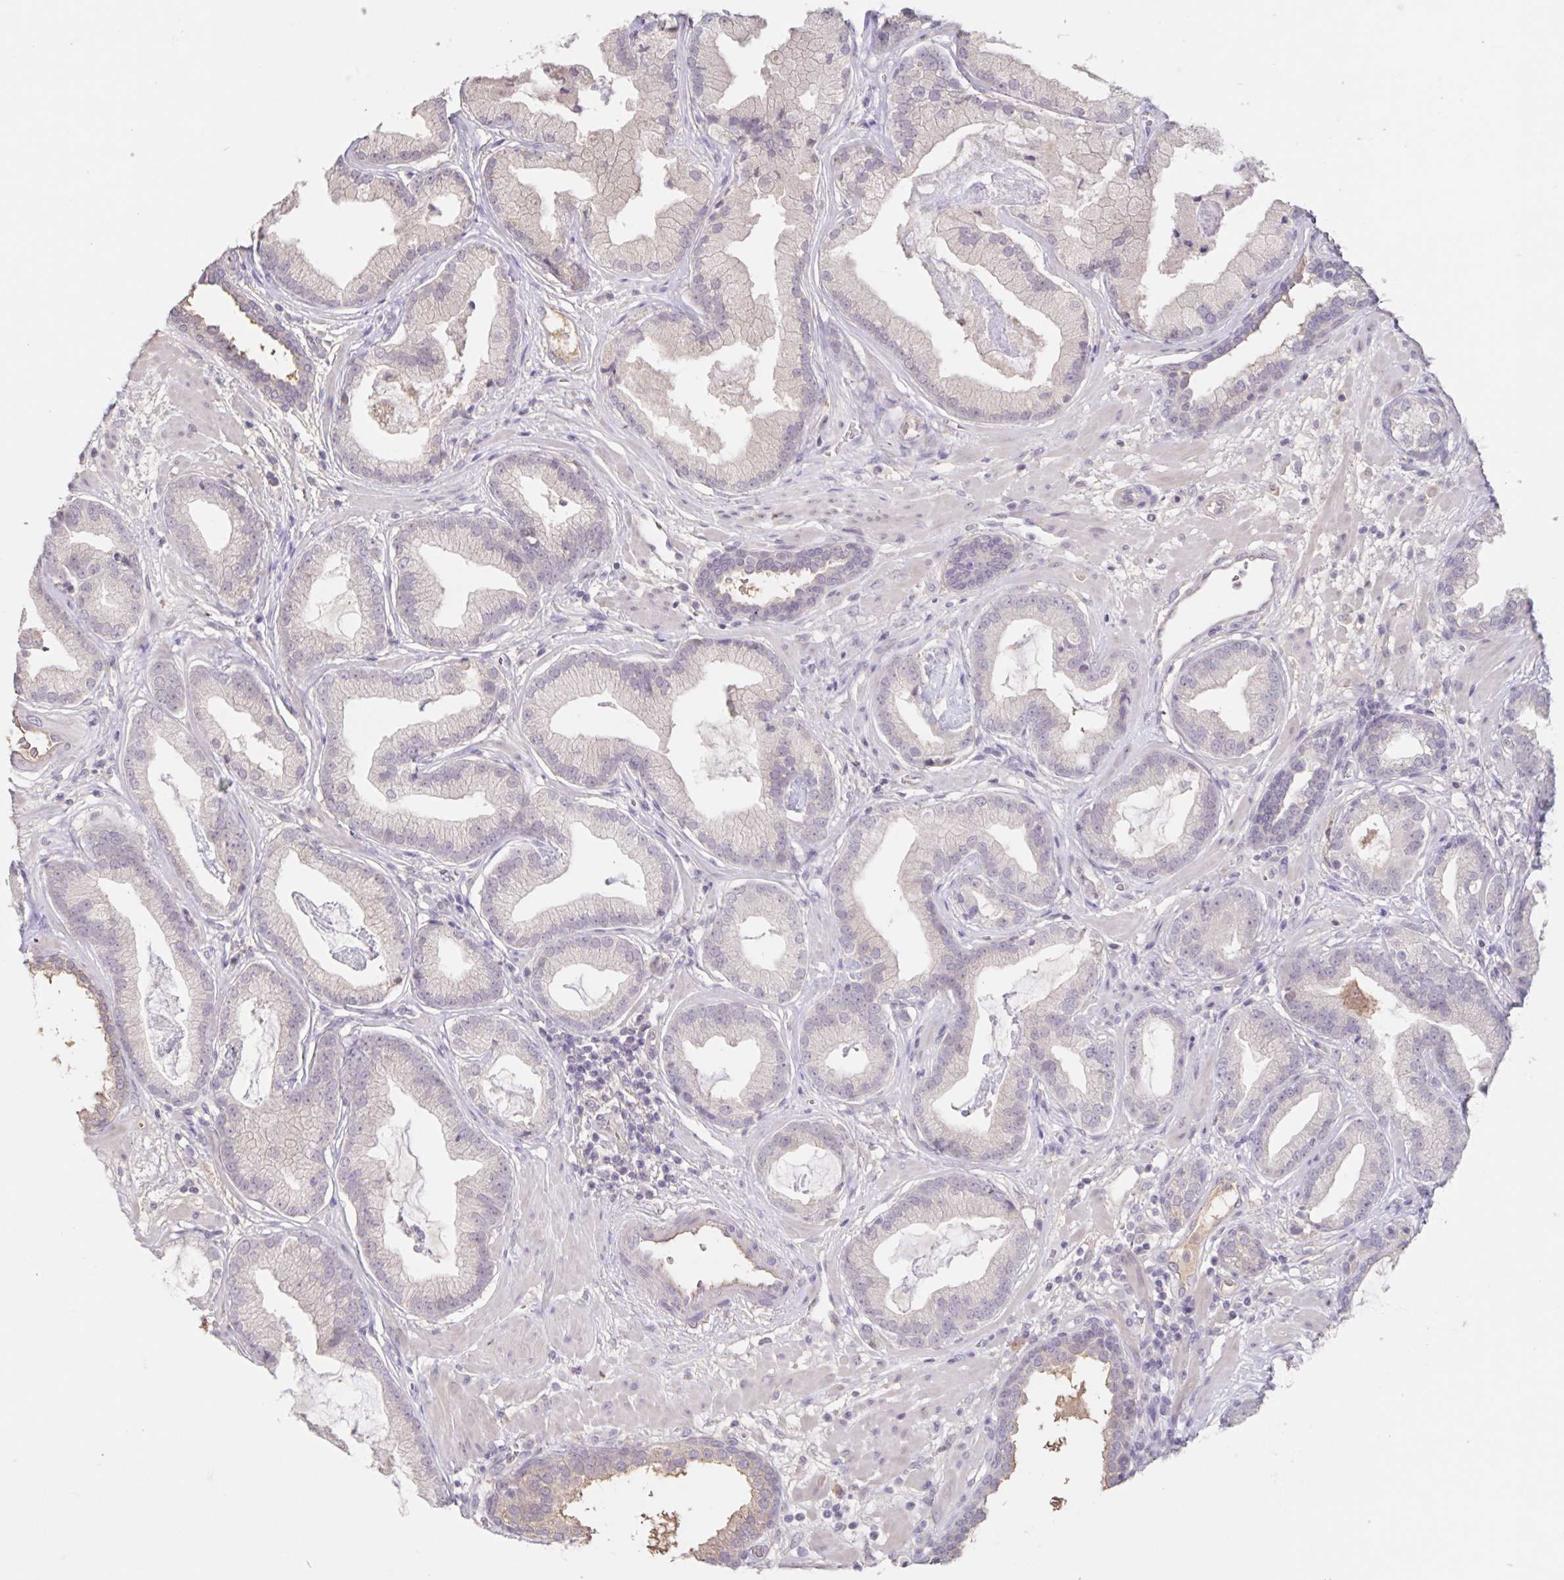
{"staining": {"intensity": "negative", "quantity": "none", "location": "none"}, "tissue": "prostate cancer", "cell_type": "Tumor cells", "image_type": "cancer", "snomed": [{"axis": "morphology", "description": "Adenocarcinoma, Low grade"}, {"axis": "topography", "description": "Prostate"}], "caption": "Immunohistochemistry image of neoplastic tissue: low-grade adenocarcinoma (prostate) stained with DAB (3,3'-diaminobenzidine) demonstrates no significant protein positivity in tumor cells.", "gene": "INSL5", "patient": {"sex": "male", "age": 62}}